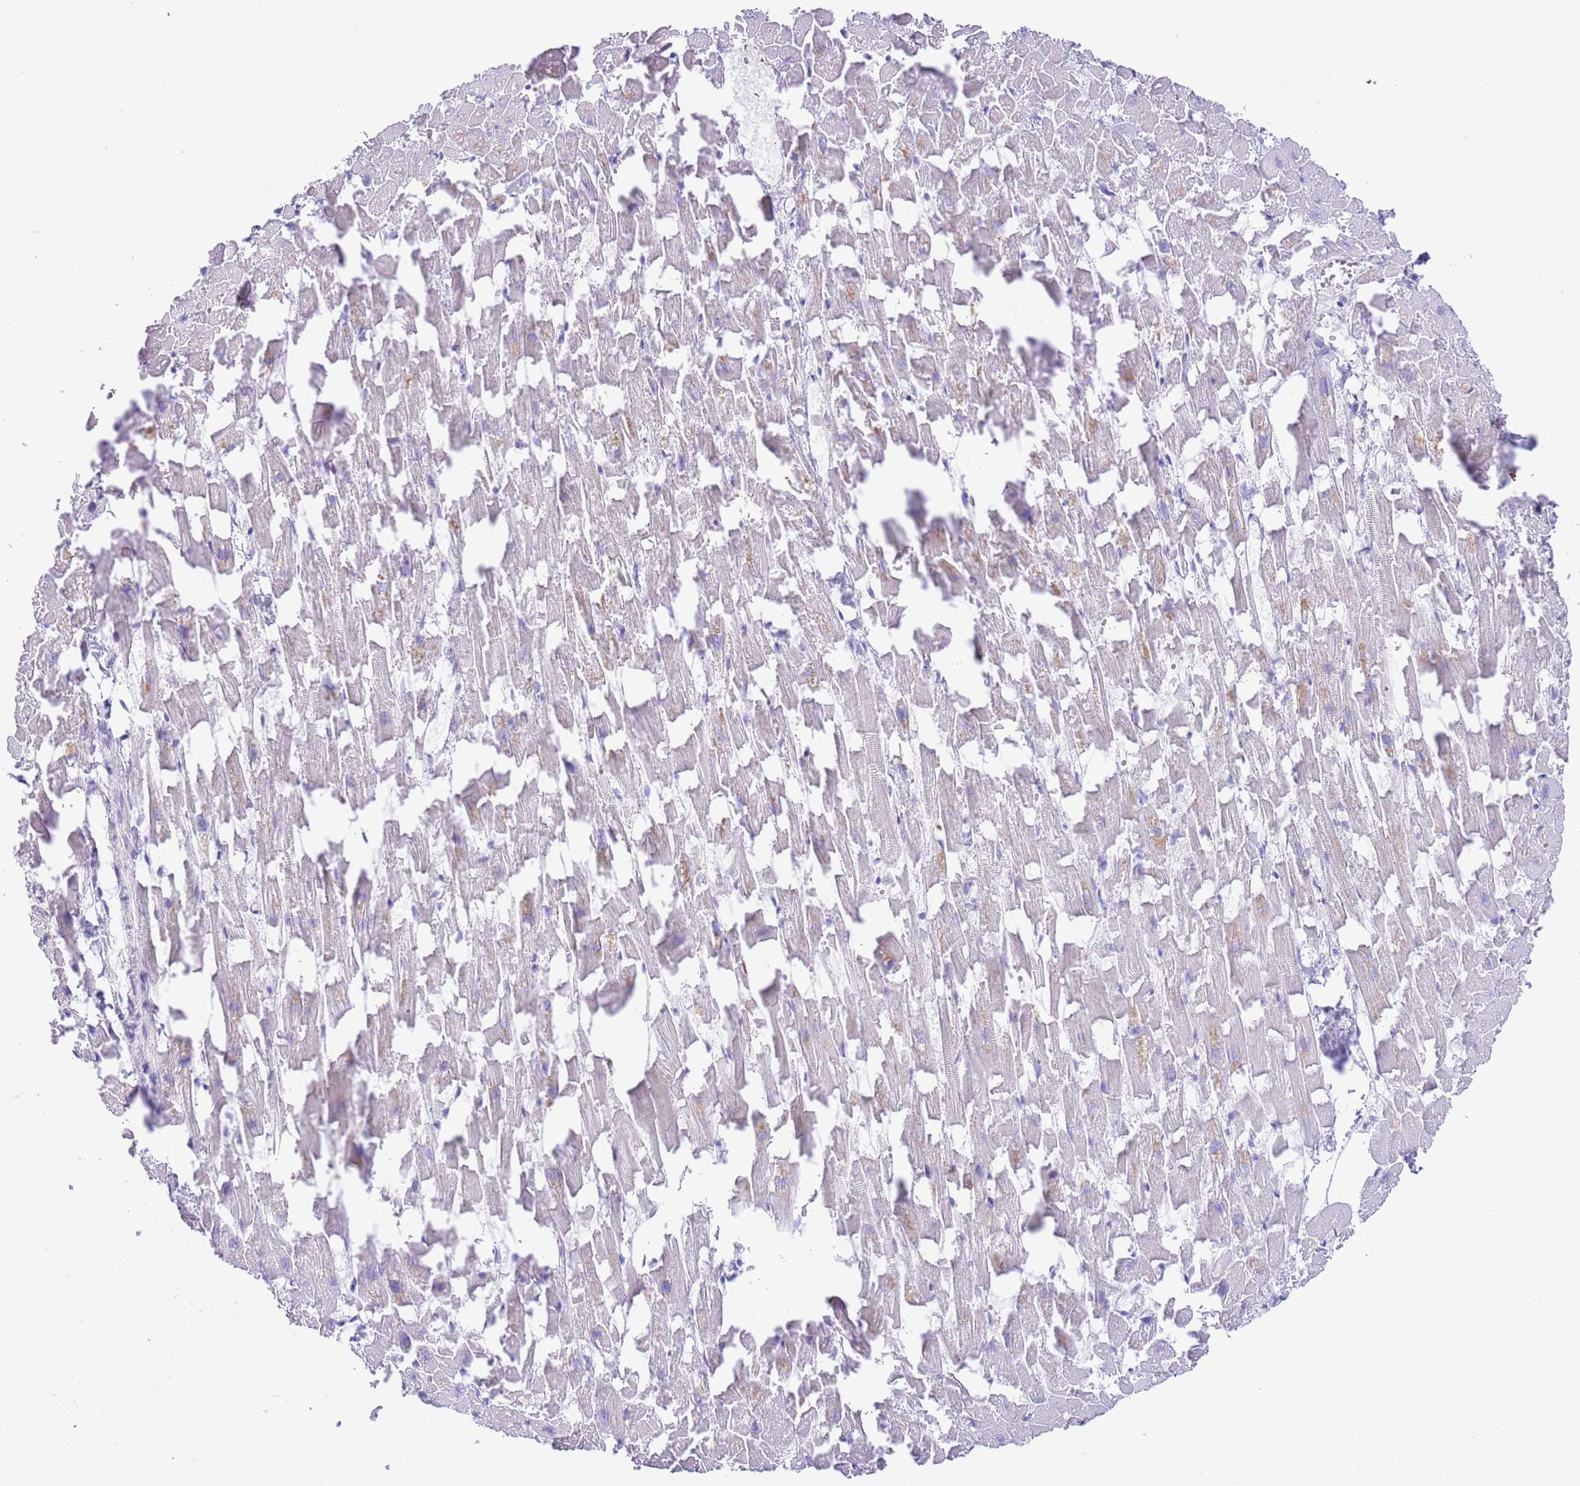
{"staining": {"intensity": "negative", "quantity": "none", "location": "none"}, "tissue": "heart muscle", "cell_type": "Cardiomyocytes", "image_type": "normal", "snomed": [{"axis": "morphology", "description": "Normal tissue, NOS"}, {"axis": "topography", "description": "Heart"}], "caption": "Cardiomyocytes show no significant protein positivity in normal heart muscle. (Immunohistochemistry (ihc), brightfield microscopy, high magnification).", "gene": "EBPL", "patient": {"sex": "female", "age": 64}}